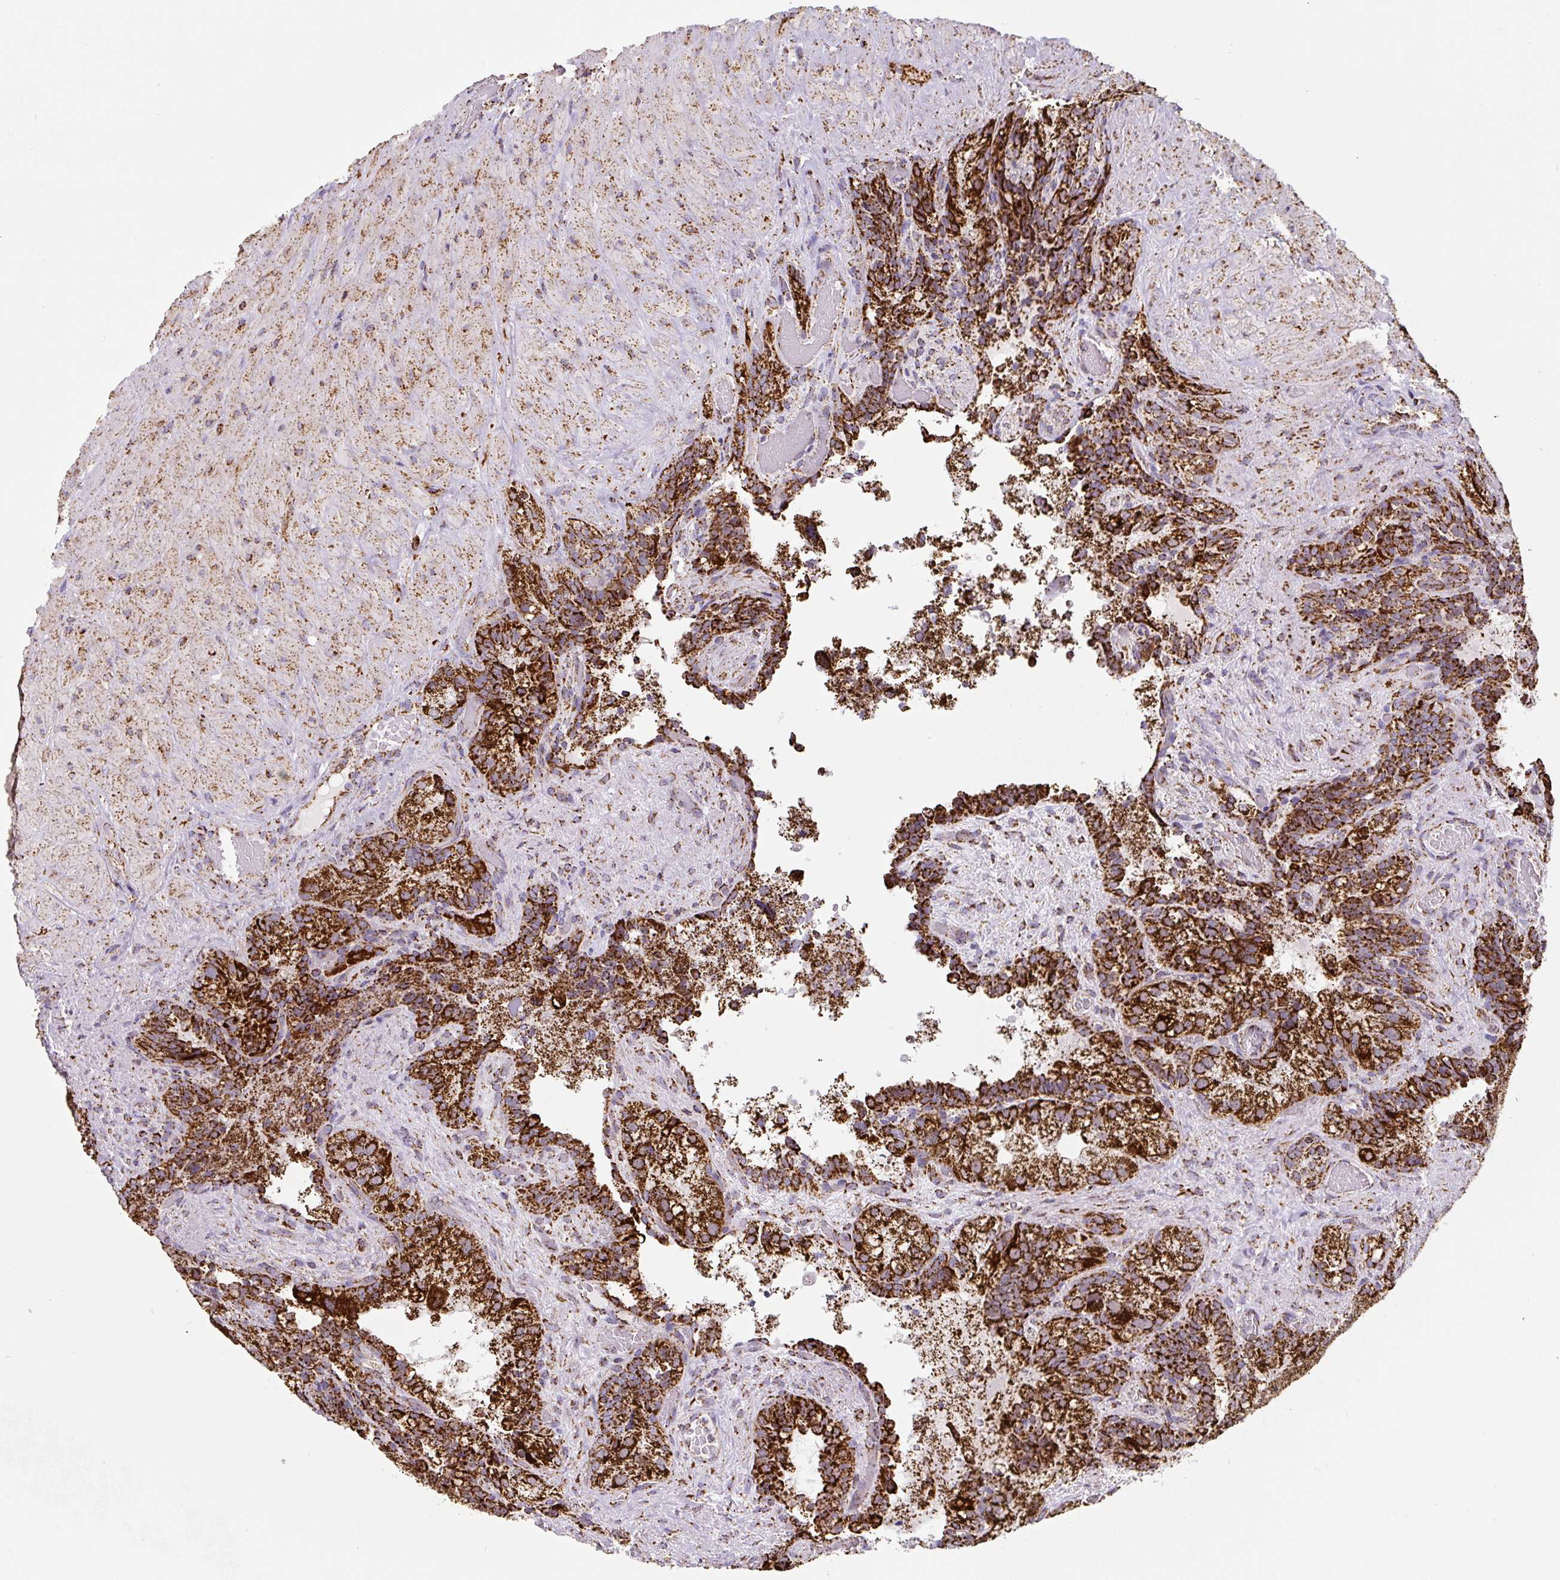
{"staining": {"intensity": "strong", "quantity": ">75%", "location": "cytoplasmic/membranous"}, "tissue": "seminal vesicle", "cell_type": "Glandular cells", "image_type": "normal", "snomed": [{"axis": "morphology", "description": "Normal tissue, NOS"}, {"axis": "topography", "description": "Seminal veicle"}], "caption": "Immunohistochemical staining of benign human seminal vesicle demonstrates strong cytoplasmic/membranous protein staining in approximately >75% of glandular cells. (Brightfield microscopy of DAB IHC at high magnification).", "gene": "ATP5F1A", "patient": {"sex": "male", "age": 69}}